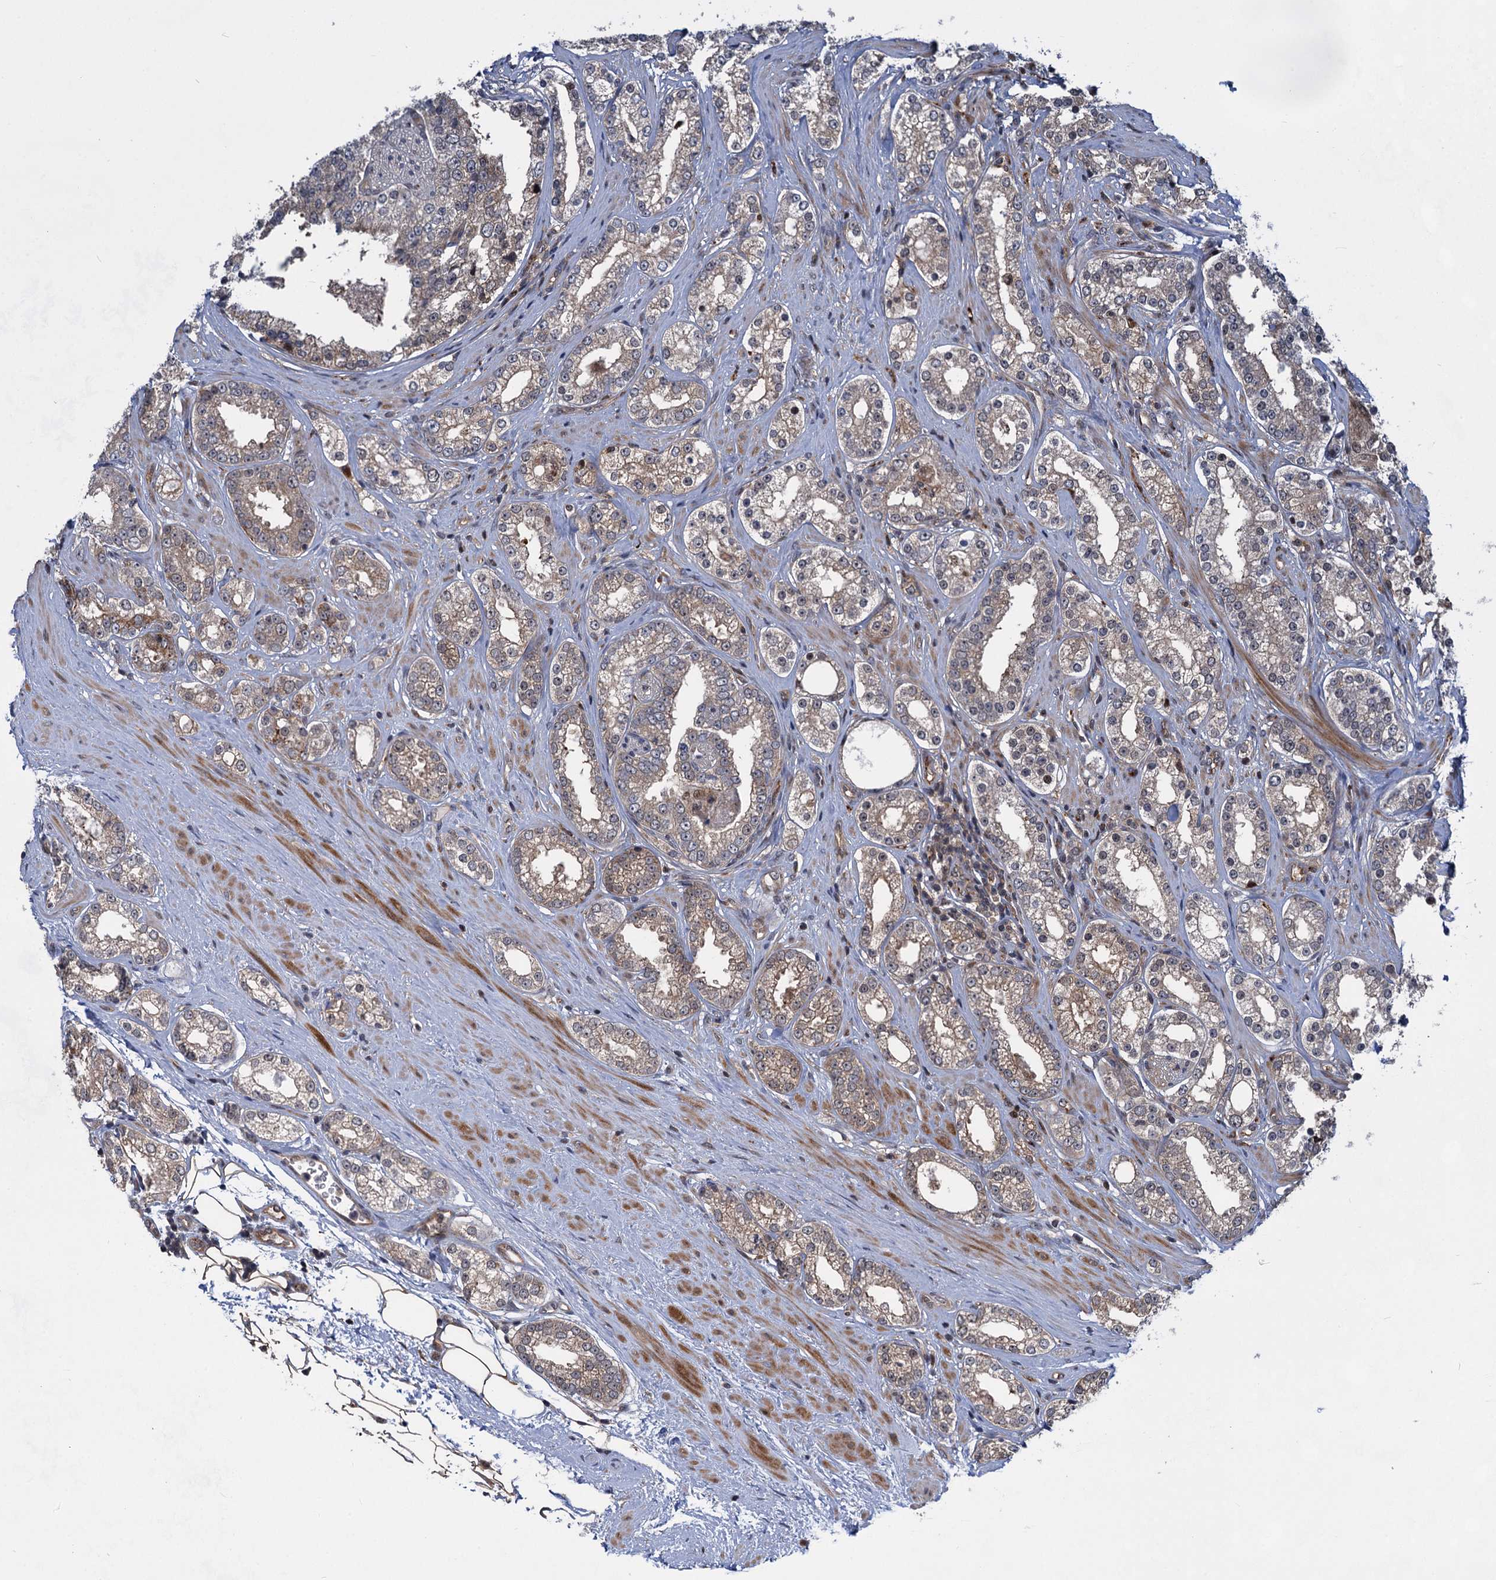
{"staining": {"intensity": "weak", "quantity": "25%-75%", "location": "cytoplasmic/membranous"}, "tissue": "prostate cancer", "cell_type": "Tumor cells", "image_type": "cancer", "snomed": [{"axis": "morphology", "description": "Normal tissue, NOS"}, {"axis": "morphology", "description": "Adenocarcinoma, High grade"}, {"axis": "topography", "description": "Prostate"}], "caption": "About 25%-75% of tumor cells in human prostate cancer demonstrate weak cytoplasmic/membranous protein staining as visualized by brown immunohistochemical staining.", "gene": "GPBP1", "patient": {"sex": "male", "age": 83}}